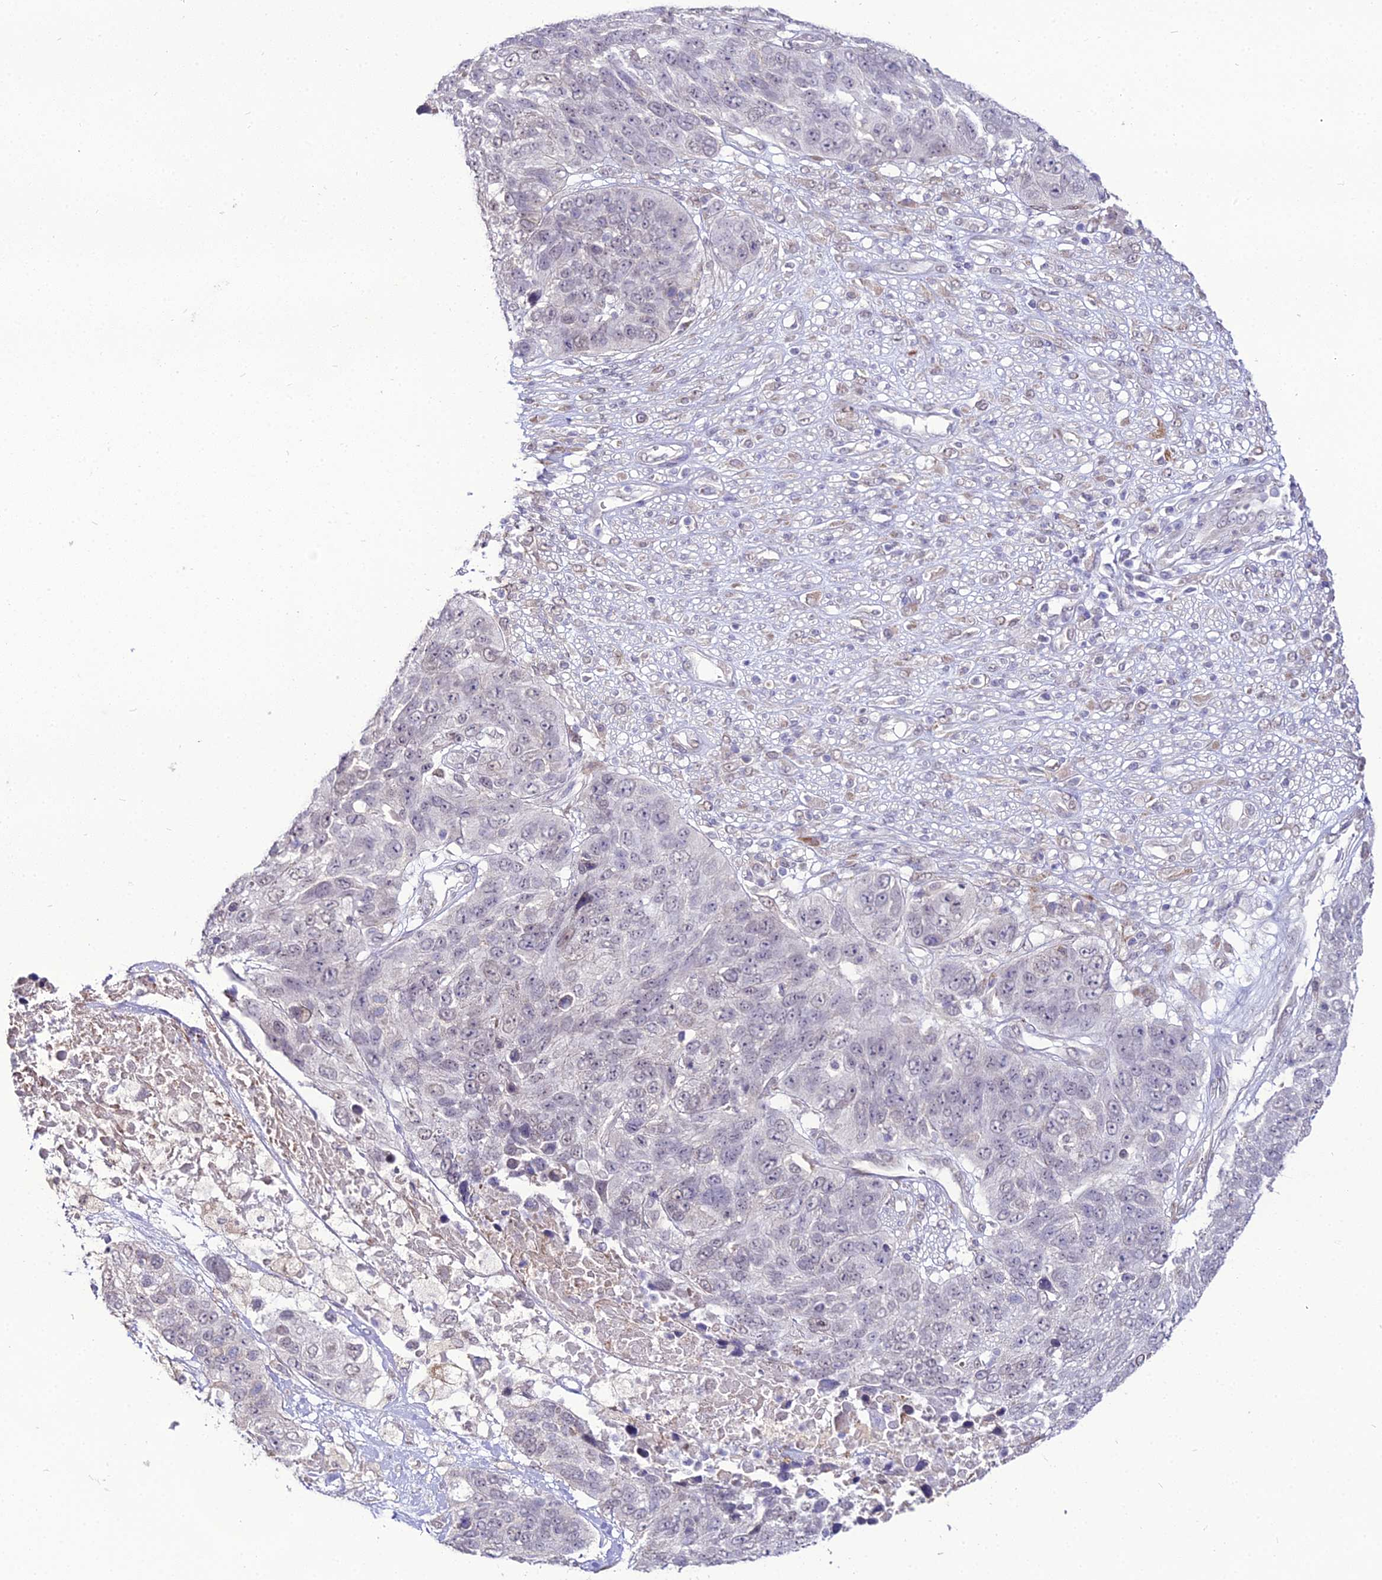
{"staining": {"intensity": "negative", "quantity": "none", "location": "none"}, "tissue": "lung cancer", "cell_type": "Tumor cells", "image_type": "cancer", "snomed": [{"axis": "morphology", "description": "Normal tissue, NOS"}, {"axis": "morphology", "description": "Squamous cell carcinoma, NOS"}, {"axis": "topography", "description": "Lymph node"}, {"axis": "topography", "description": "Lung"}], "caption": "Tumor cells show no significant expression in squamous cell carcinoma (lung).", "gene": "TROAP", "patient": {"sex": "male", "age": 66}}